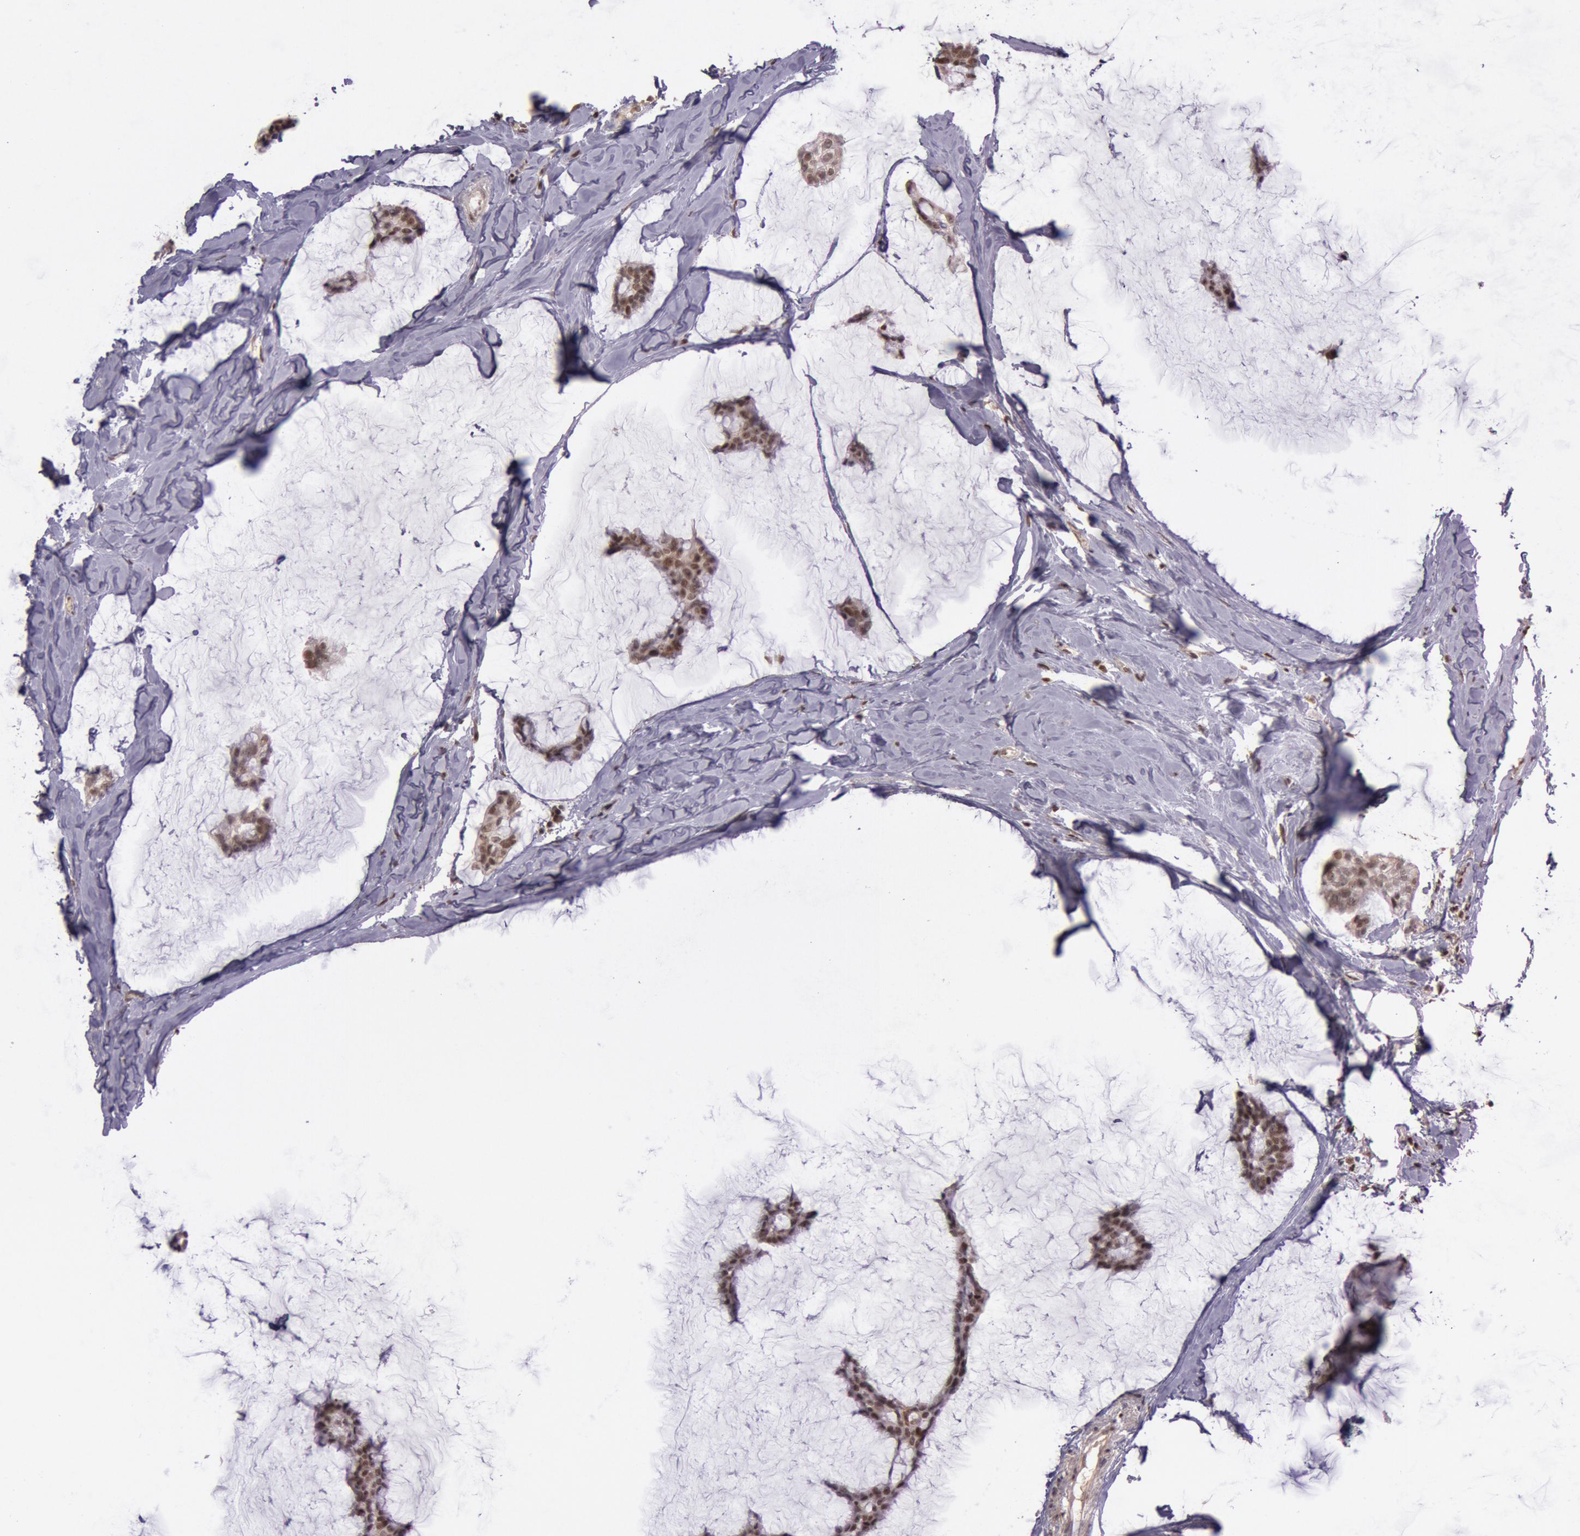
{"staining": {"intensity": "moderate", "quantity": ">75%", "location": "nuclear"}, "tissue": "breast cancer", "cell_type": "Tumor cells", "image_type": "cancer", "snomed": [{"axis": "morphology", "description": "Duct carcinoma"}, {"axis": "topography", "description": "Breast"}], "caption": "Protein expression analysis of breast infiltrating ductal carcinoma demonstrates moderate nuclear positivity in about >75% of tumor cells.", "gene": "TASL", "patient": {"sex": "female", "age": 93}}